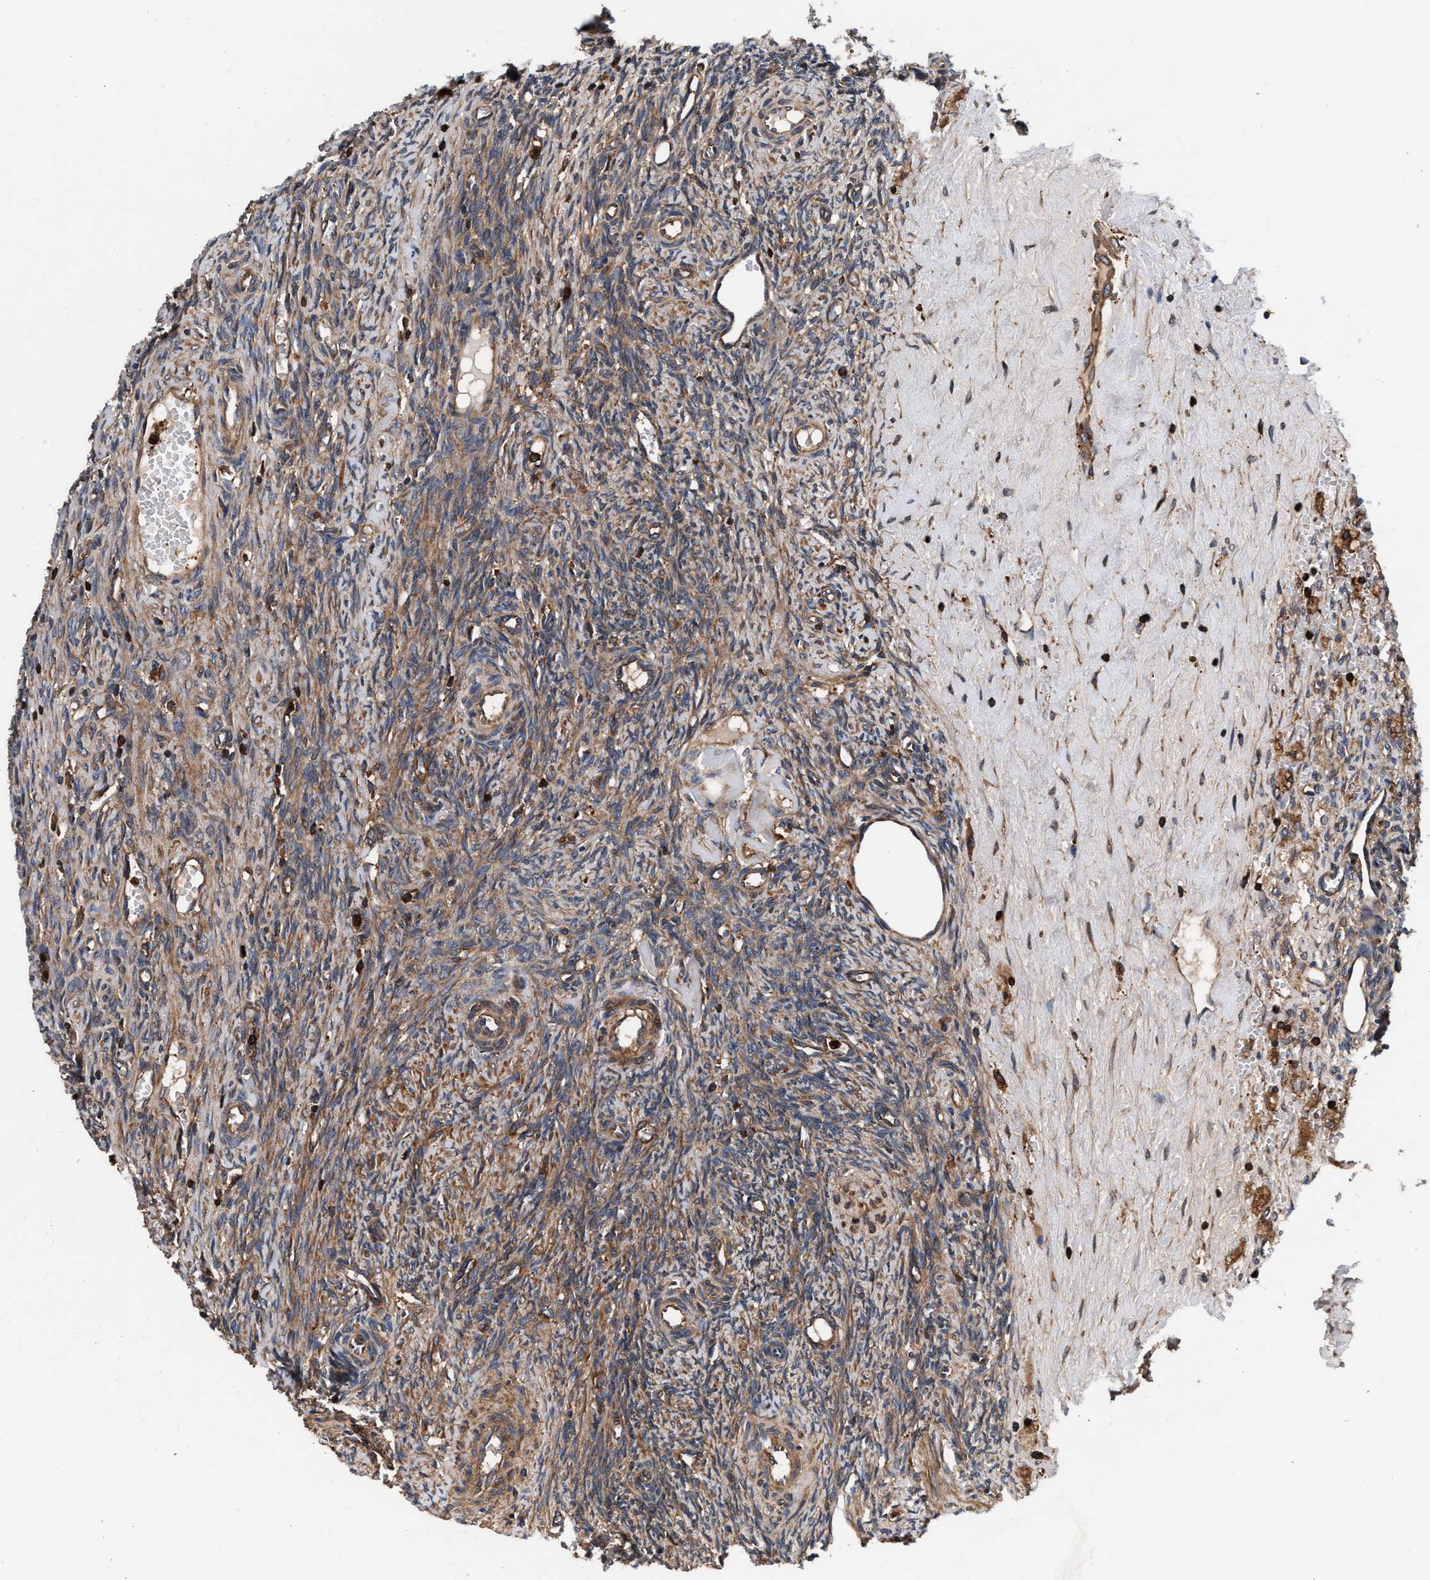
{"staining": {"intensity": "moderate", "quantity": ">75%", "location": "cytoplasmic/membranous"}, "tissue": "ovary", "cell_type": "Follicle cells", "image_type": "normal", "snomed": [{"axis": "morphology", "description": "Normal tissue, NOS"}, {"axis": "topography", "description": "Ovary"}], "caption": "Human ovary stained for a protein (brown) shows moderate cytoplasmic/membranous positive expression in about >75% of follicle cells.", "gene": "ENSG00000286112", "patient": {"sex": "female", "age": 41}}